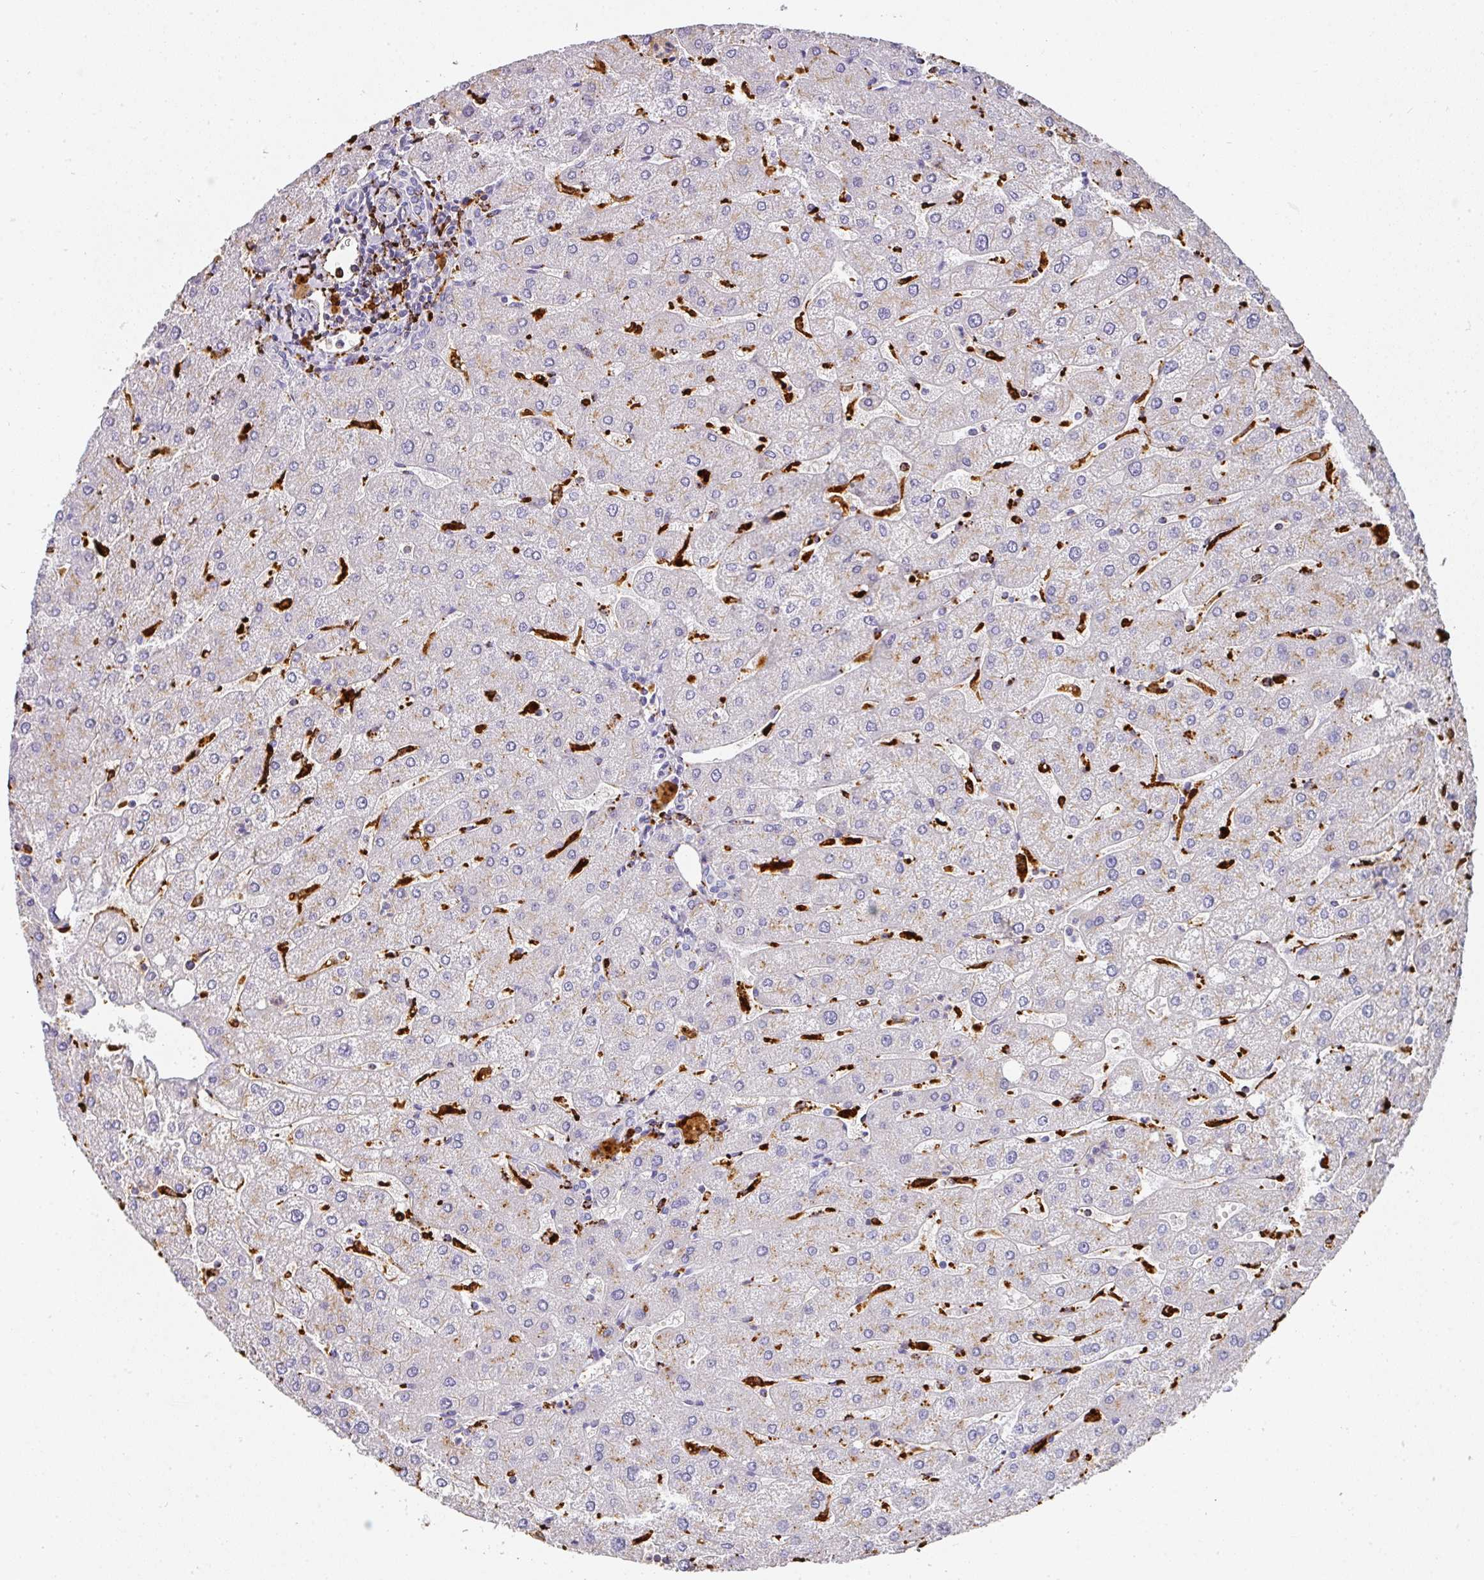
{"staining": {"intensity": "negative", "quantity": "none", "location": "none"}, "tissue": "liver", "cell_type": "Cholangiocytes", "image_type": "normal", "snomed": [{"axis": "morphology", "description": "Normal tissue, NOS"}, {"axis": "topography", "description": "Liver"}], "caption": "This is an IHC histopathology image of unremarkable human liver. There is no staining in cholangiocytes.", "gene": "MMACHC", "patient": {"sex": "male", "age": 67}}